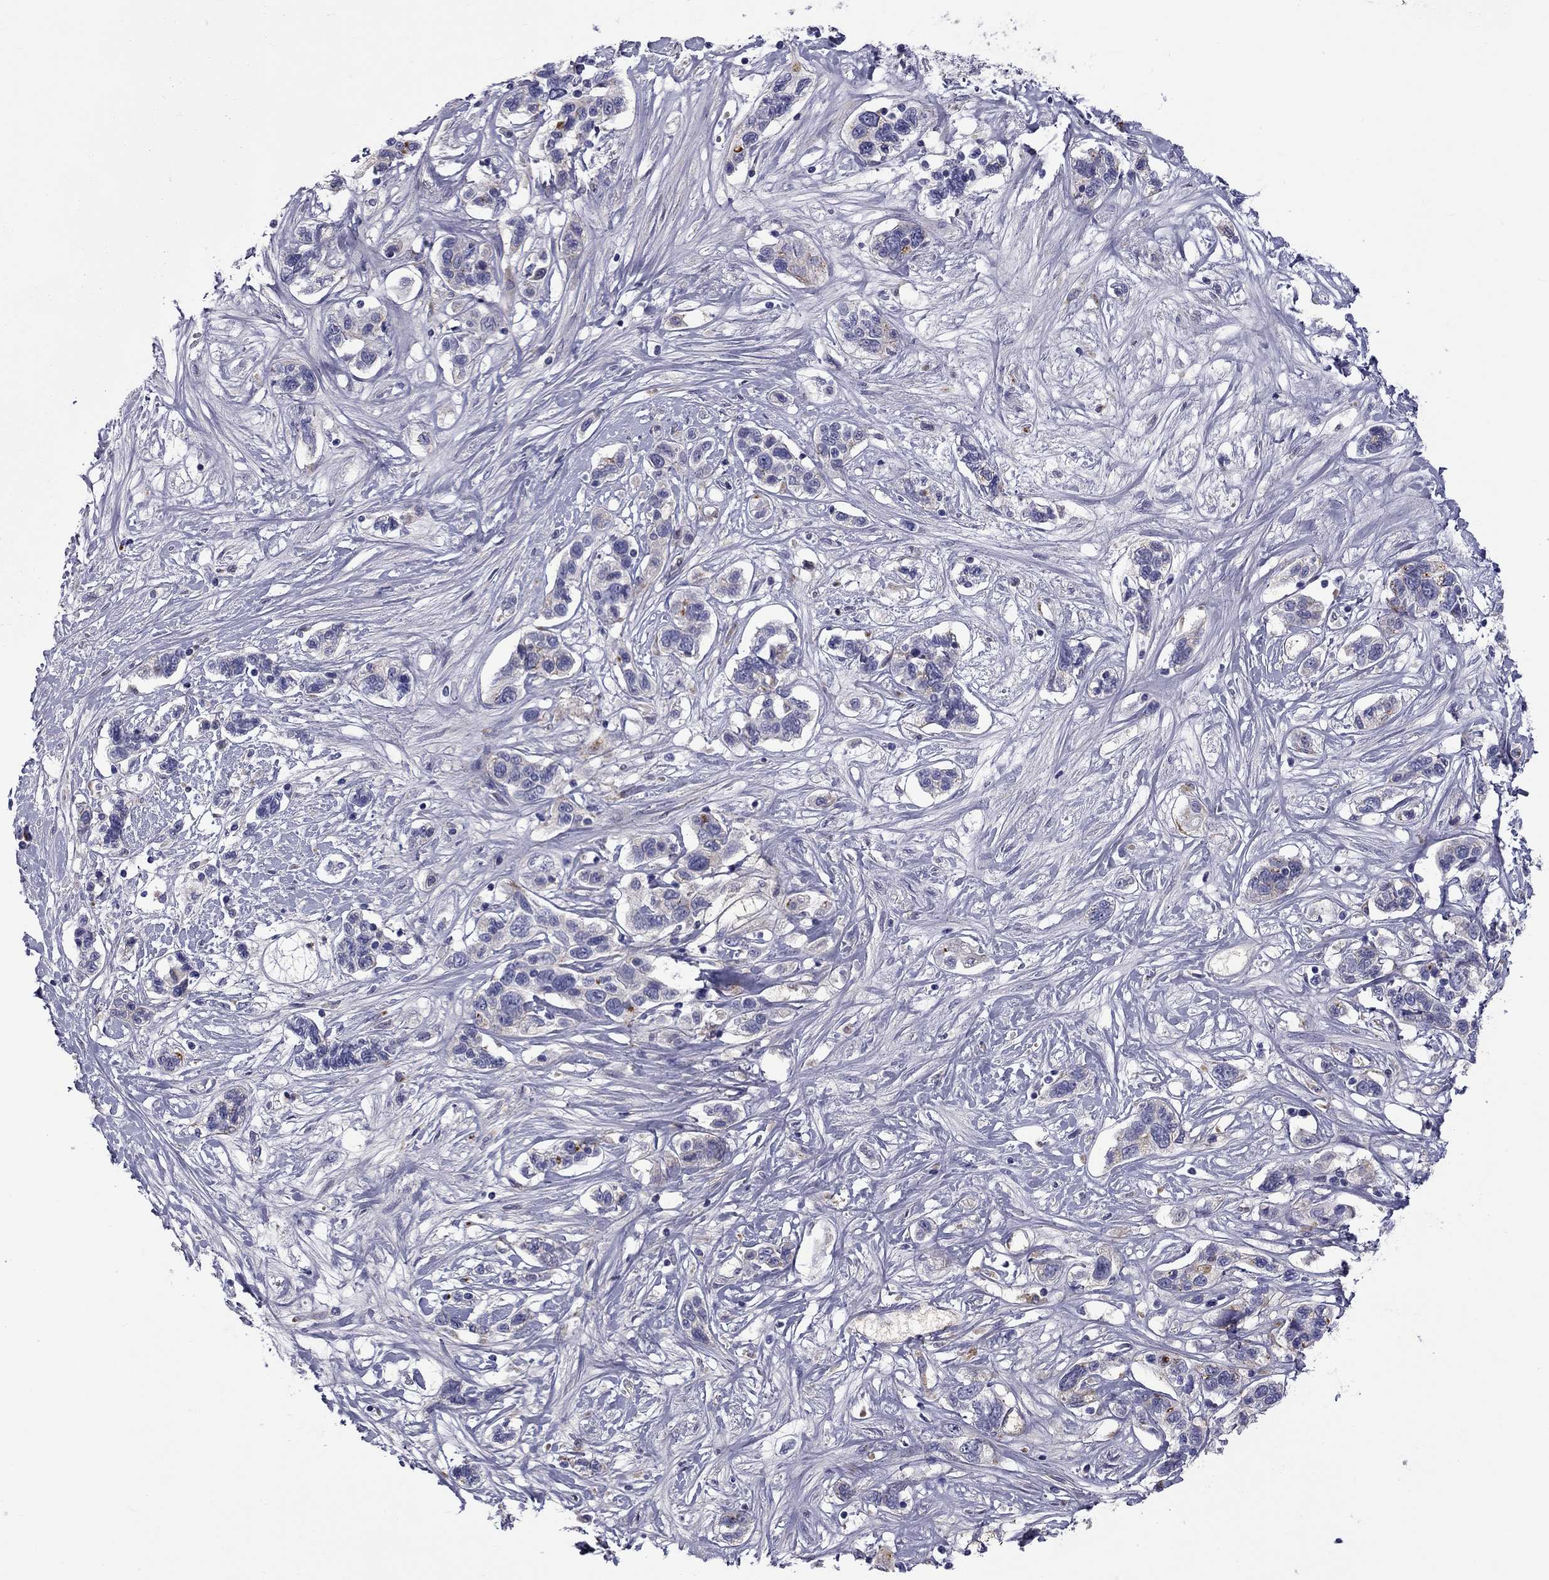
{"staining": {"intensity": "weak", "quantity": "<25%", "location": "cytoplasmic/membranous"}, "tissue": "liver cancer", "cell_type": "Tumor cells", "image_type": "cancer", "snomed": [{"axis": "morphology", "description": "Adenocarcinoma, NOS"}, {"axis": "morphology", "description": "Cholangiocarcinoma"}, {"axis": "topography", "description": "Liver"}], "caption": "Immunohistochemistry (IHC) photomicrograph of neoplastic tissue: human liver cancer stained with DAB shows no significant protein staining in tumor cells.", "gene": "CLPSL2", "patient": {"sex": "male", "age": 64}}